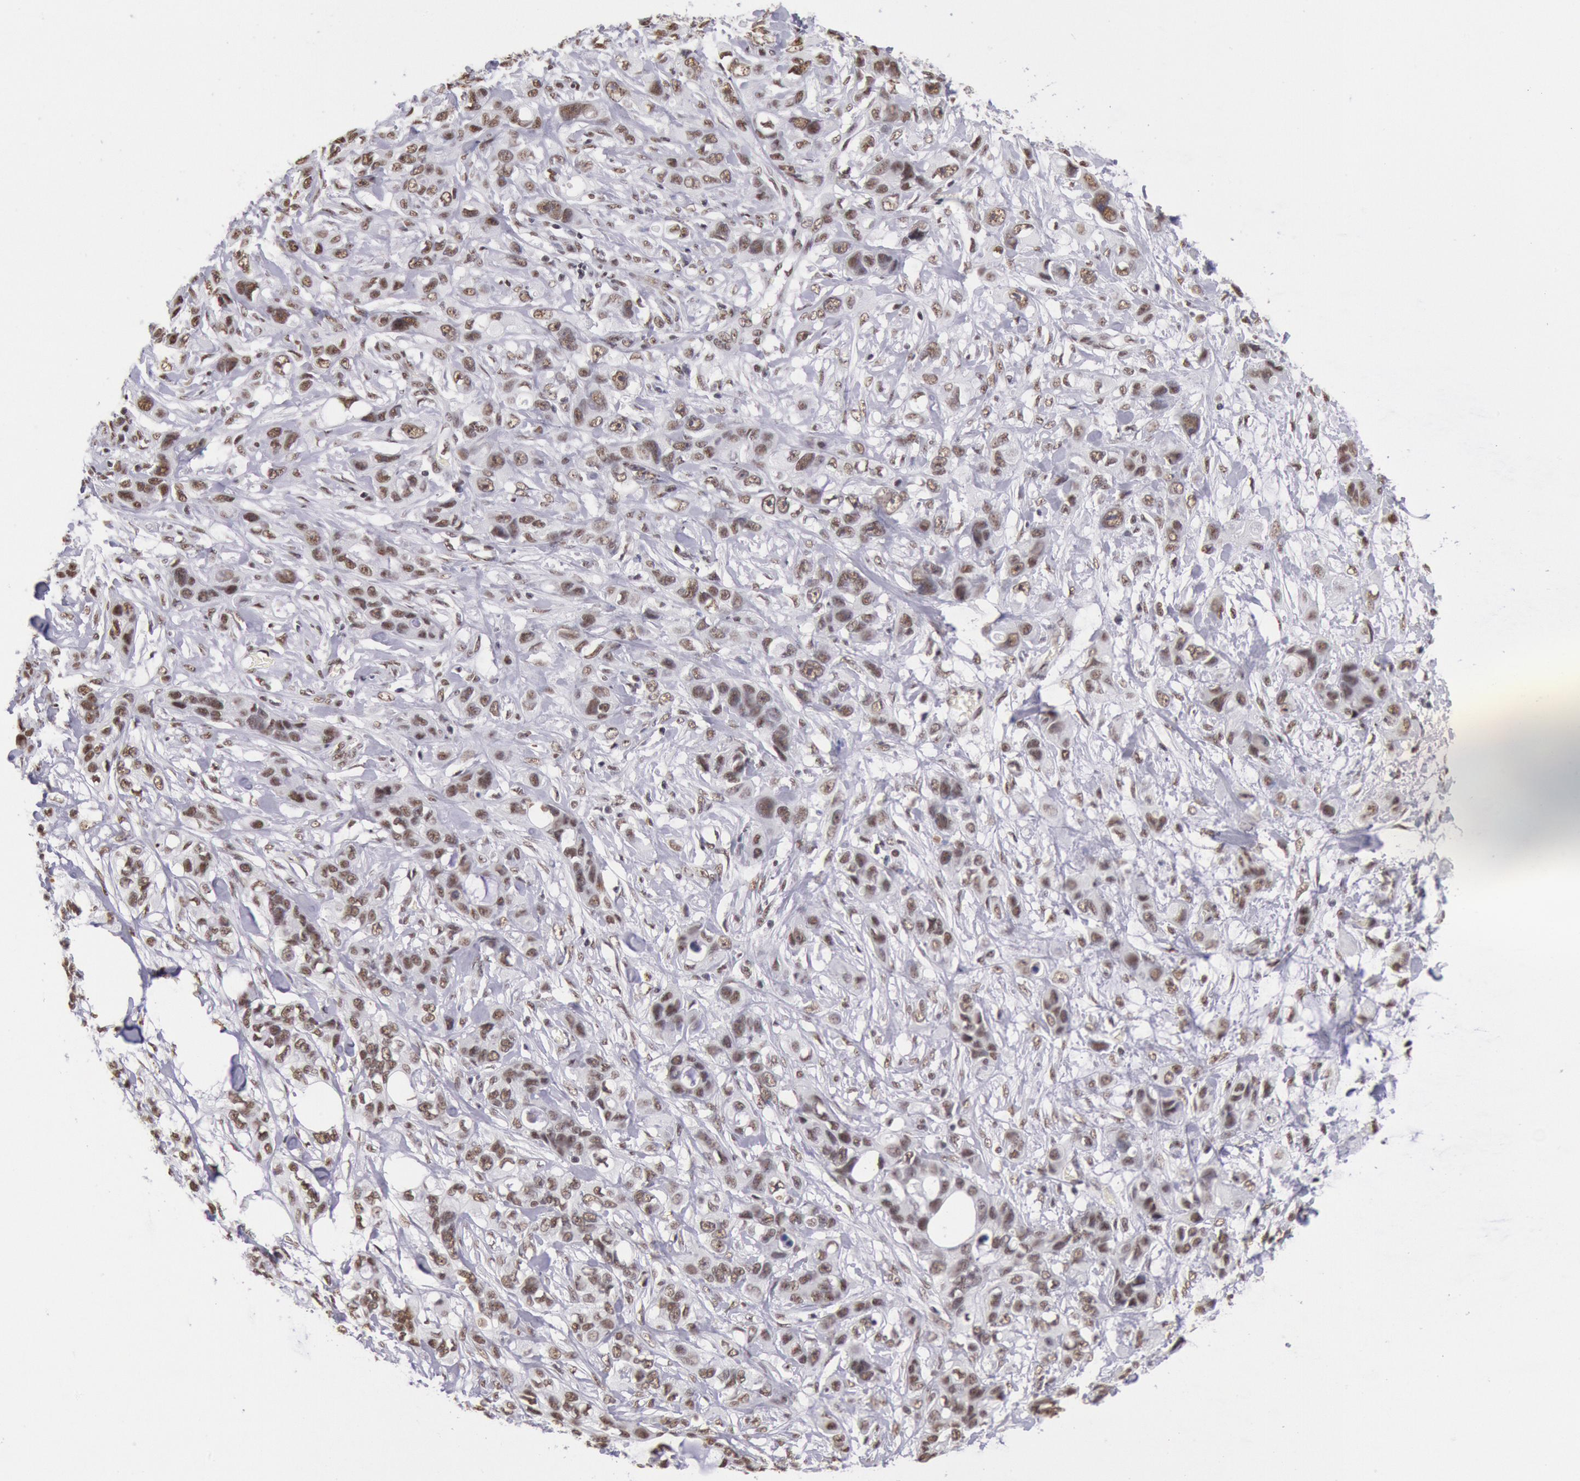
{"staining": {"intensity": "moderate", "quantity": ">75%", "location": "nuclear"}, "tissue": "stomach cancer", "cell_type": "Tumor cells", "image_type": "cancer", "snomed": [{"axis": "morphology", "description": "Adenocarcinoma, NOS"}, {"axis": "topography", "description": "Stomach, upper"}], "caption": "Stomach cancer (adenocarcinoma) stained with a protein marker shows moderate staining in tumor cells.", "gene": "SNRPD3", "patient": {"sex": "male", "age": 47}}